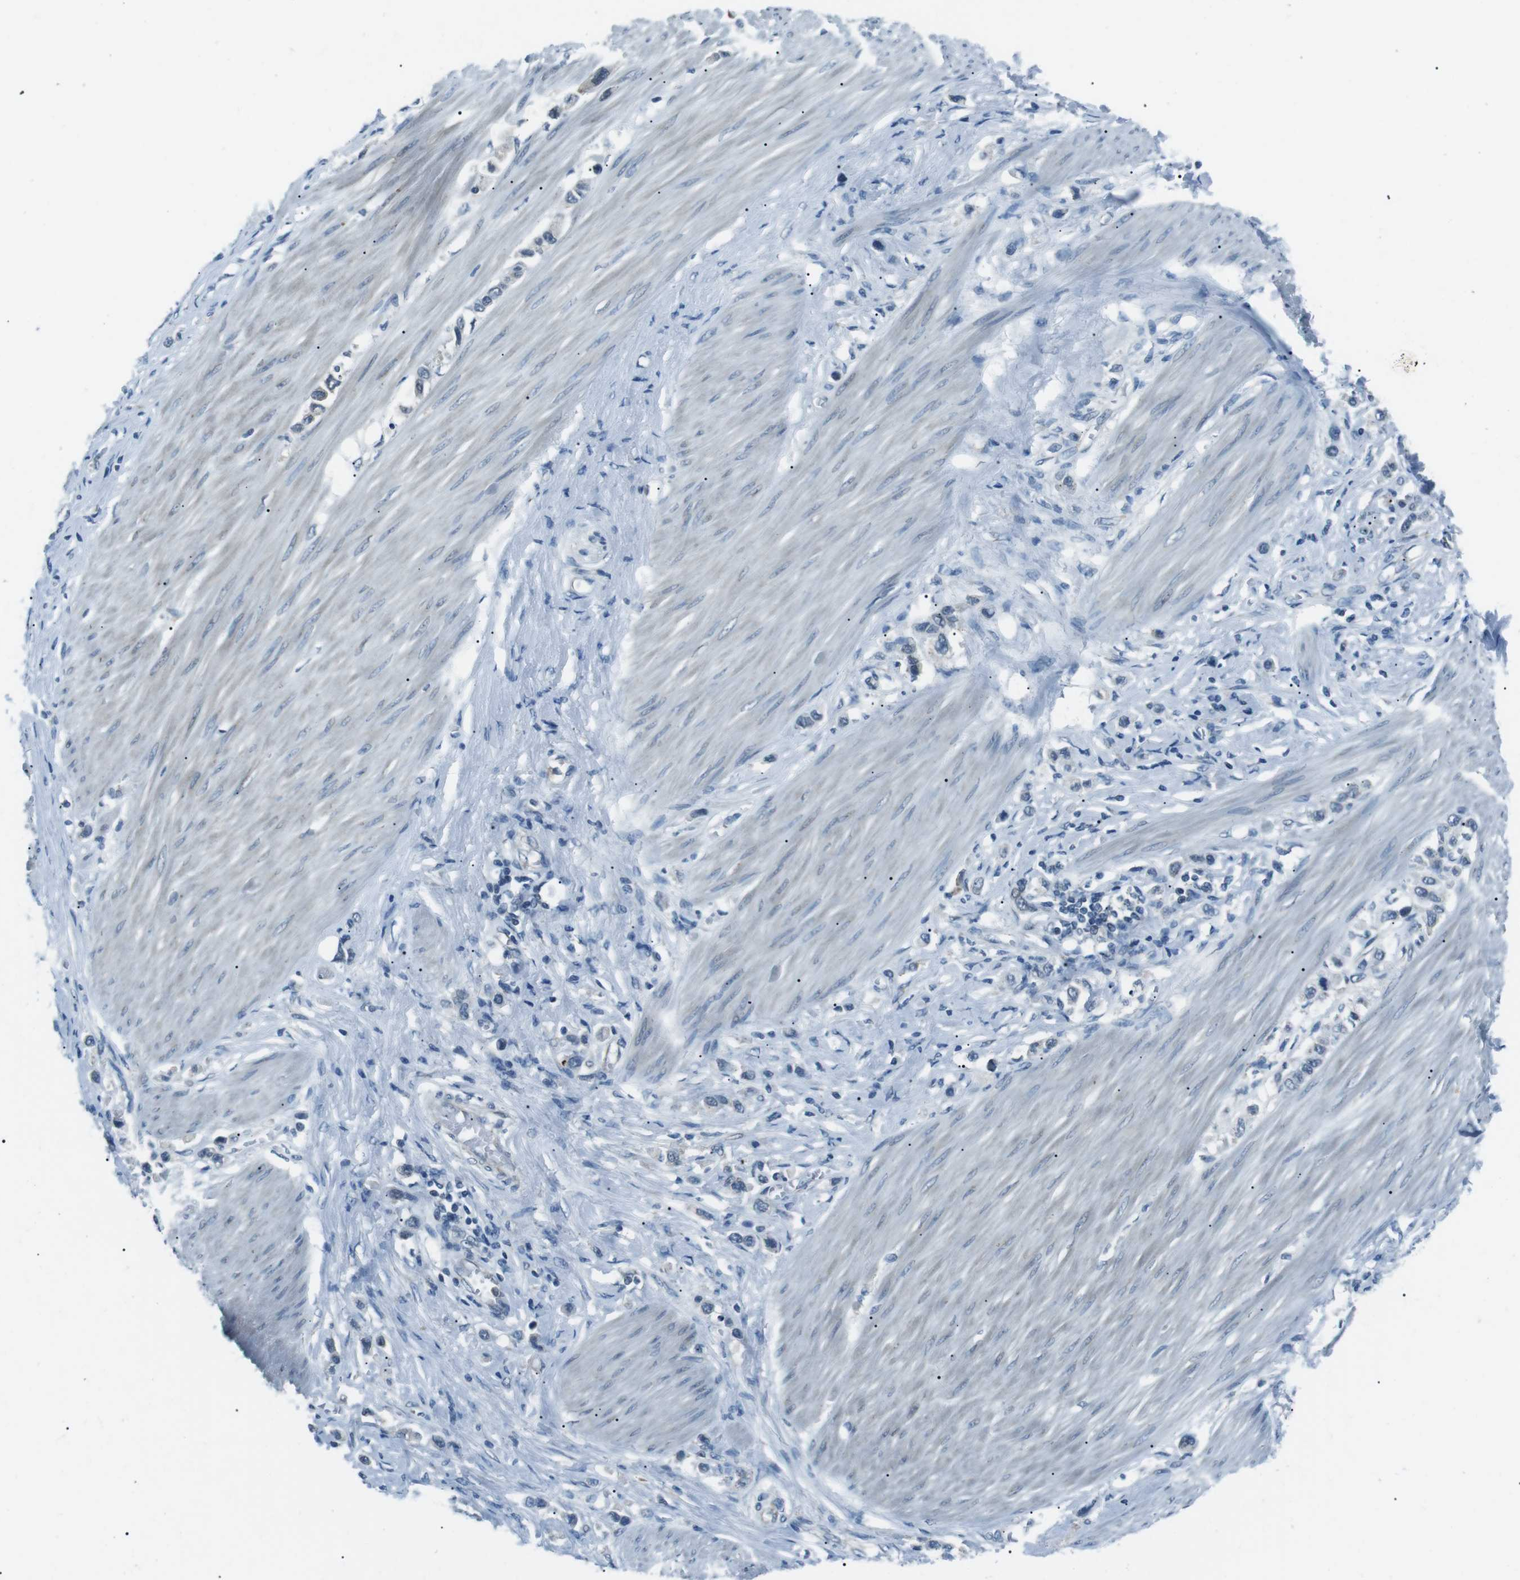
{"staining": {"intensity": "negative", "quantity": "none", "location": "none"}, "tissue": "stomach cancer", "cell_type": "Tumor cells", "image_type": "cancer", "snomed": [{"axis": "morphology", "description": "Adenocarcinoma, NOS"}, {"axis": "topography", "description": "Stomach"}], "caption": "High magnification brightfield microscopy of stomach cancer (adenocarcinoma) stained with DAB (3,3'-diaminobenzidine) (brown) and counterstained with hematoxylin (blue): tumor cells show no significant expression.", "gene": "SERPINB2", "patient": {"sex": "female", "age": 65}}